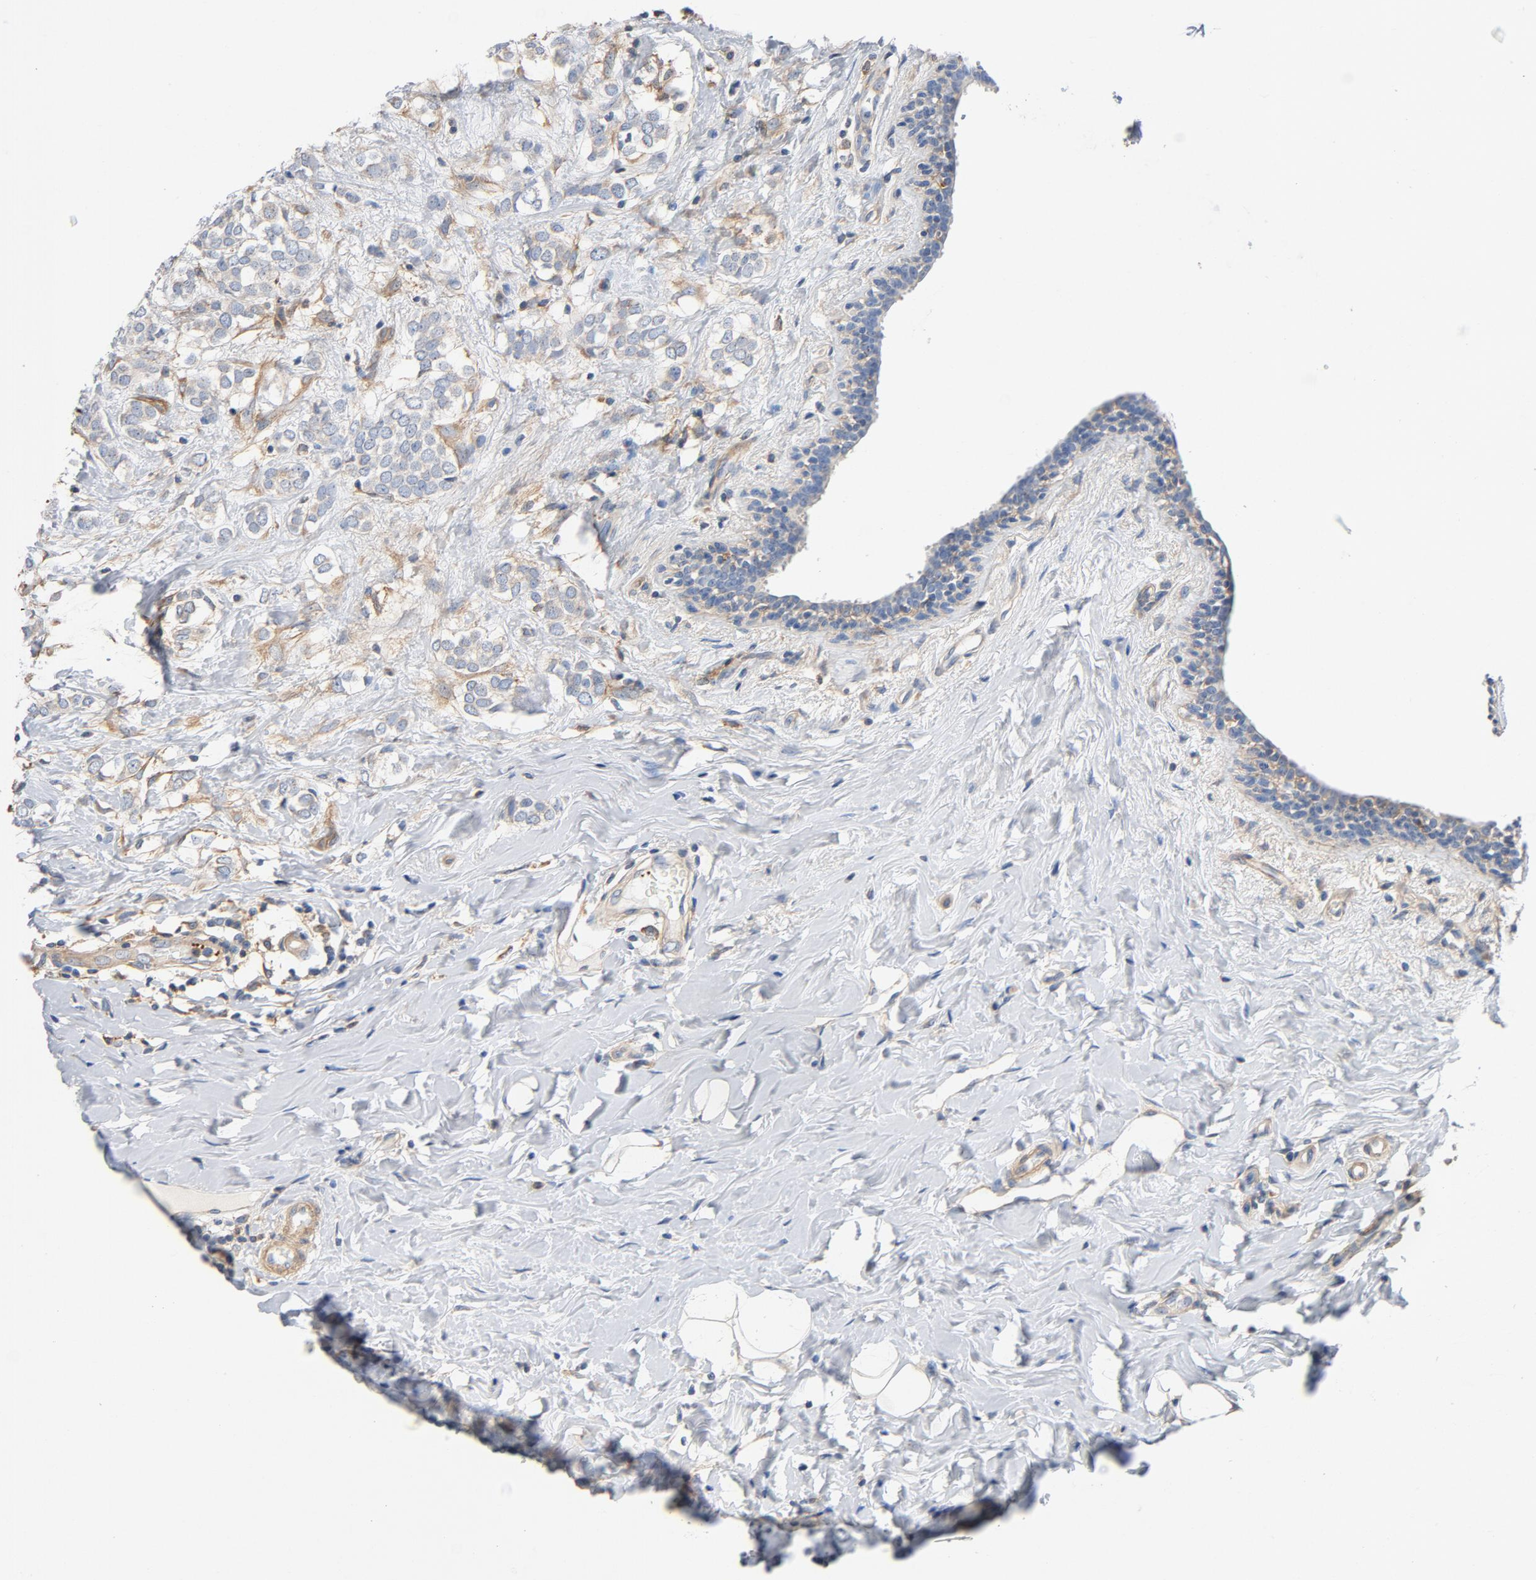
{"staining": {"intensity": "negative", "quantity": "none", "location": "none"}, "tissue": "breast cancer", "cell_type": "Tumor cells", "image_type": "cancer", "snomed": [{"axis": "morphology", "description": "Normal tissue, NOS"}, {"axis": "morphology", "description": "Lobular carcinoma"}, {"axis": "topography", "description": "Breast"}], "caption": "Immunohistochemical staining of lobular carcinoma (breast) exhibits no significant positivity in tumor cells.", "gene": "ILK", "patient": {"sex": "female", "age": 47}}